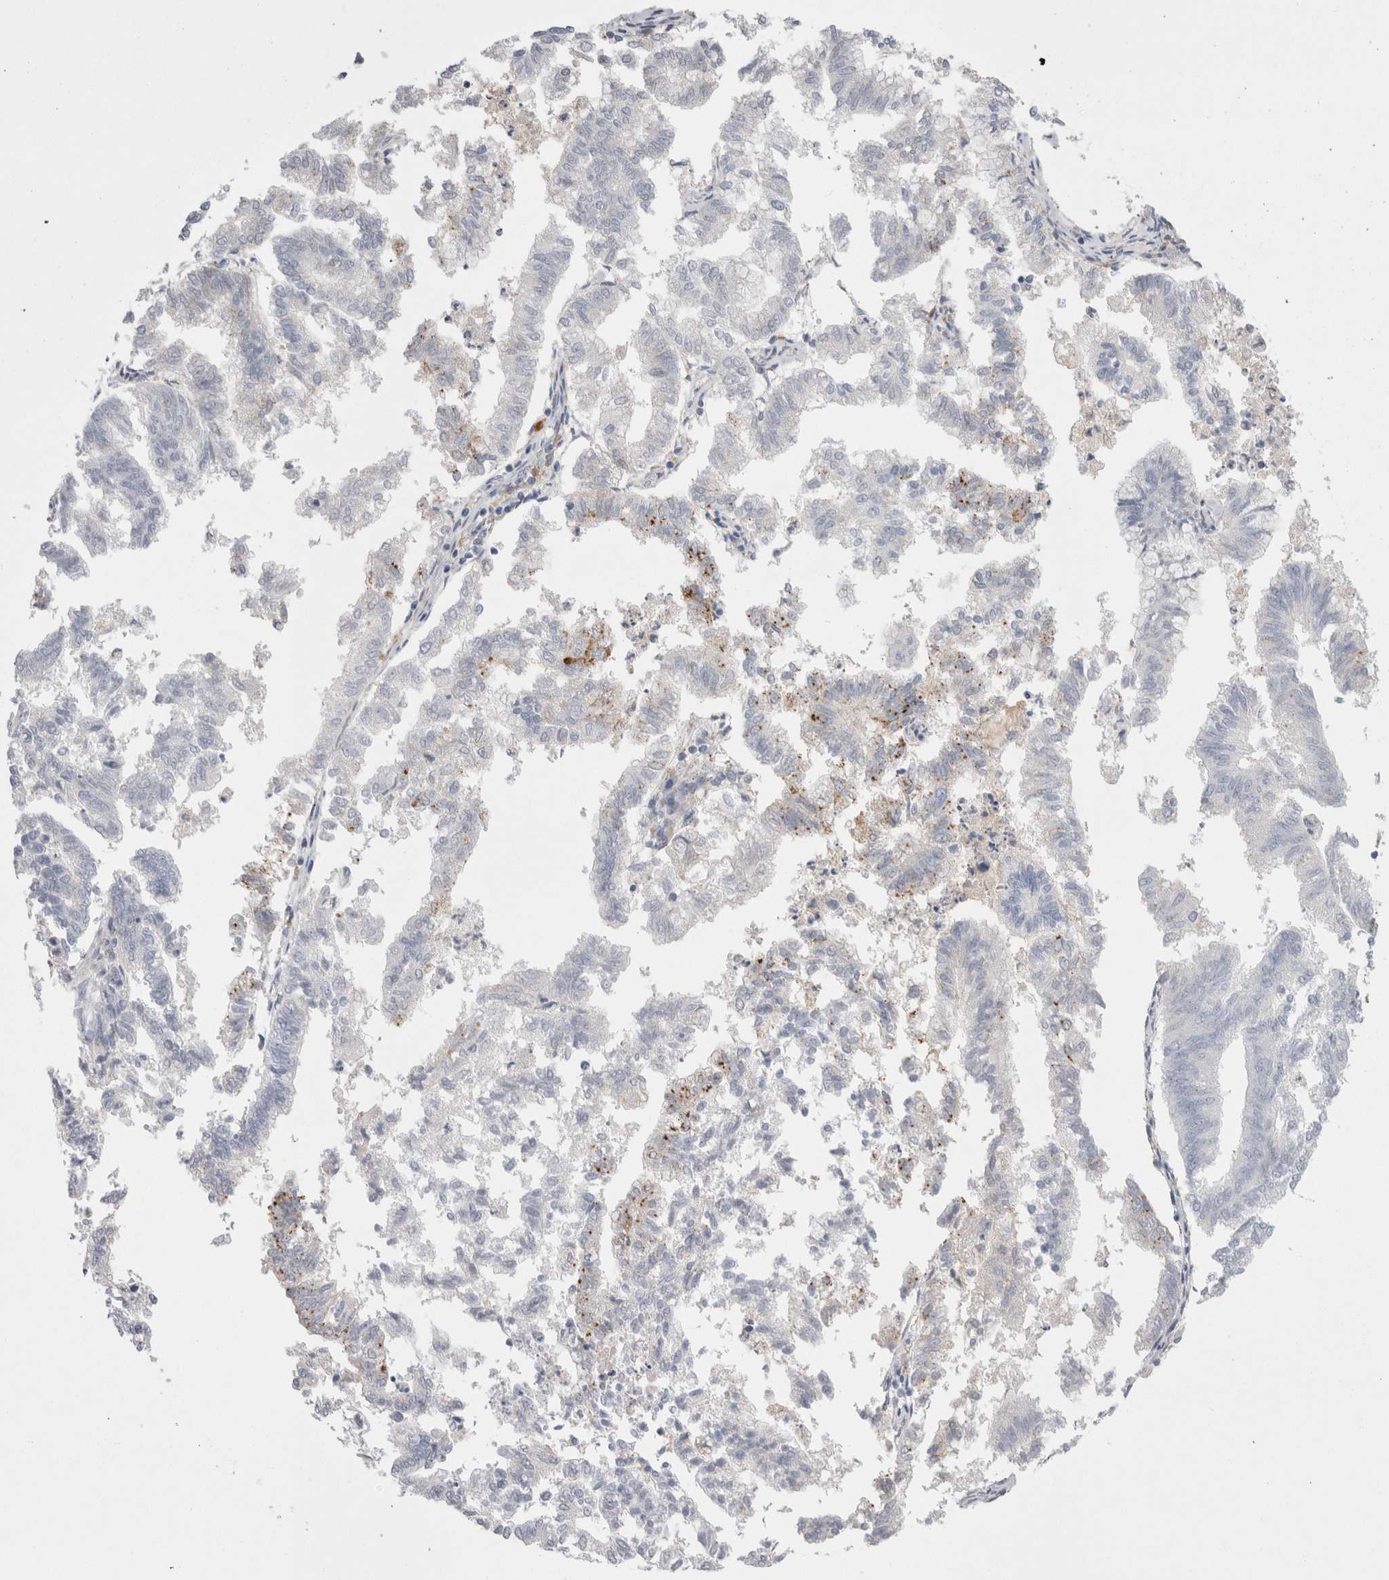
{"staining": {"intensity": "weak", "quantity": "<25%", "location": "cytoplasmic/membranous"}, "tissue": "endometrial cancer", "cell_type": "Tumor cells", "image_type": "cancer", "snomed": [{"axis": "morphology", "description": "Necrosis, NOS"}, {"axis": "morphology", "description": "Adenocarcinoma, NOS"}, {"axis": "topography", "description": "Endometrium"}], "caption": "There is no significant expression in tumor cells of endometrial adenocarcinoma.", "gene": "EPDR1", "patient": {"sex": "female", "age": 79}}